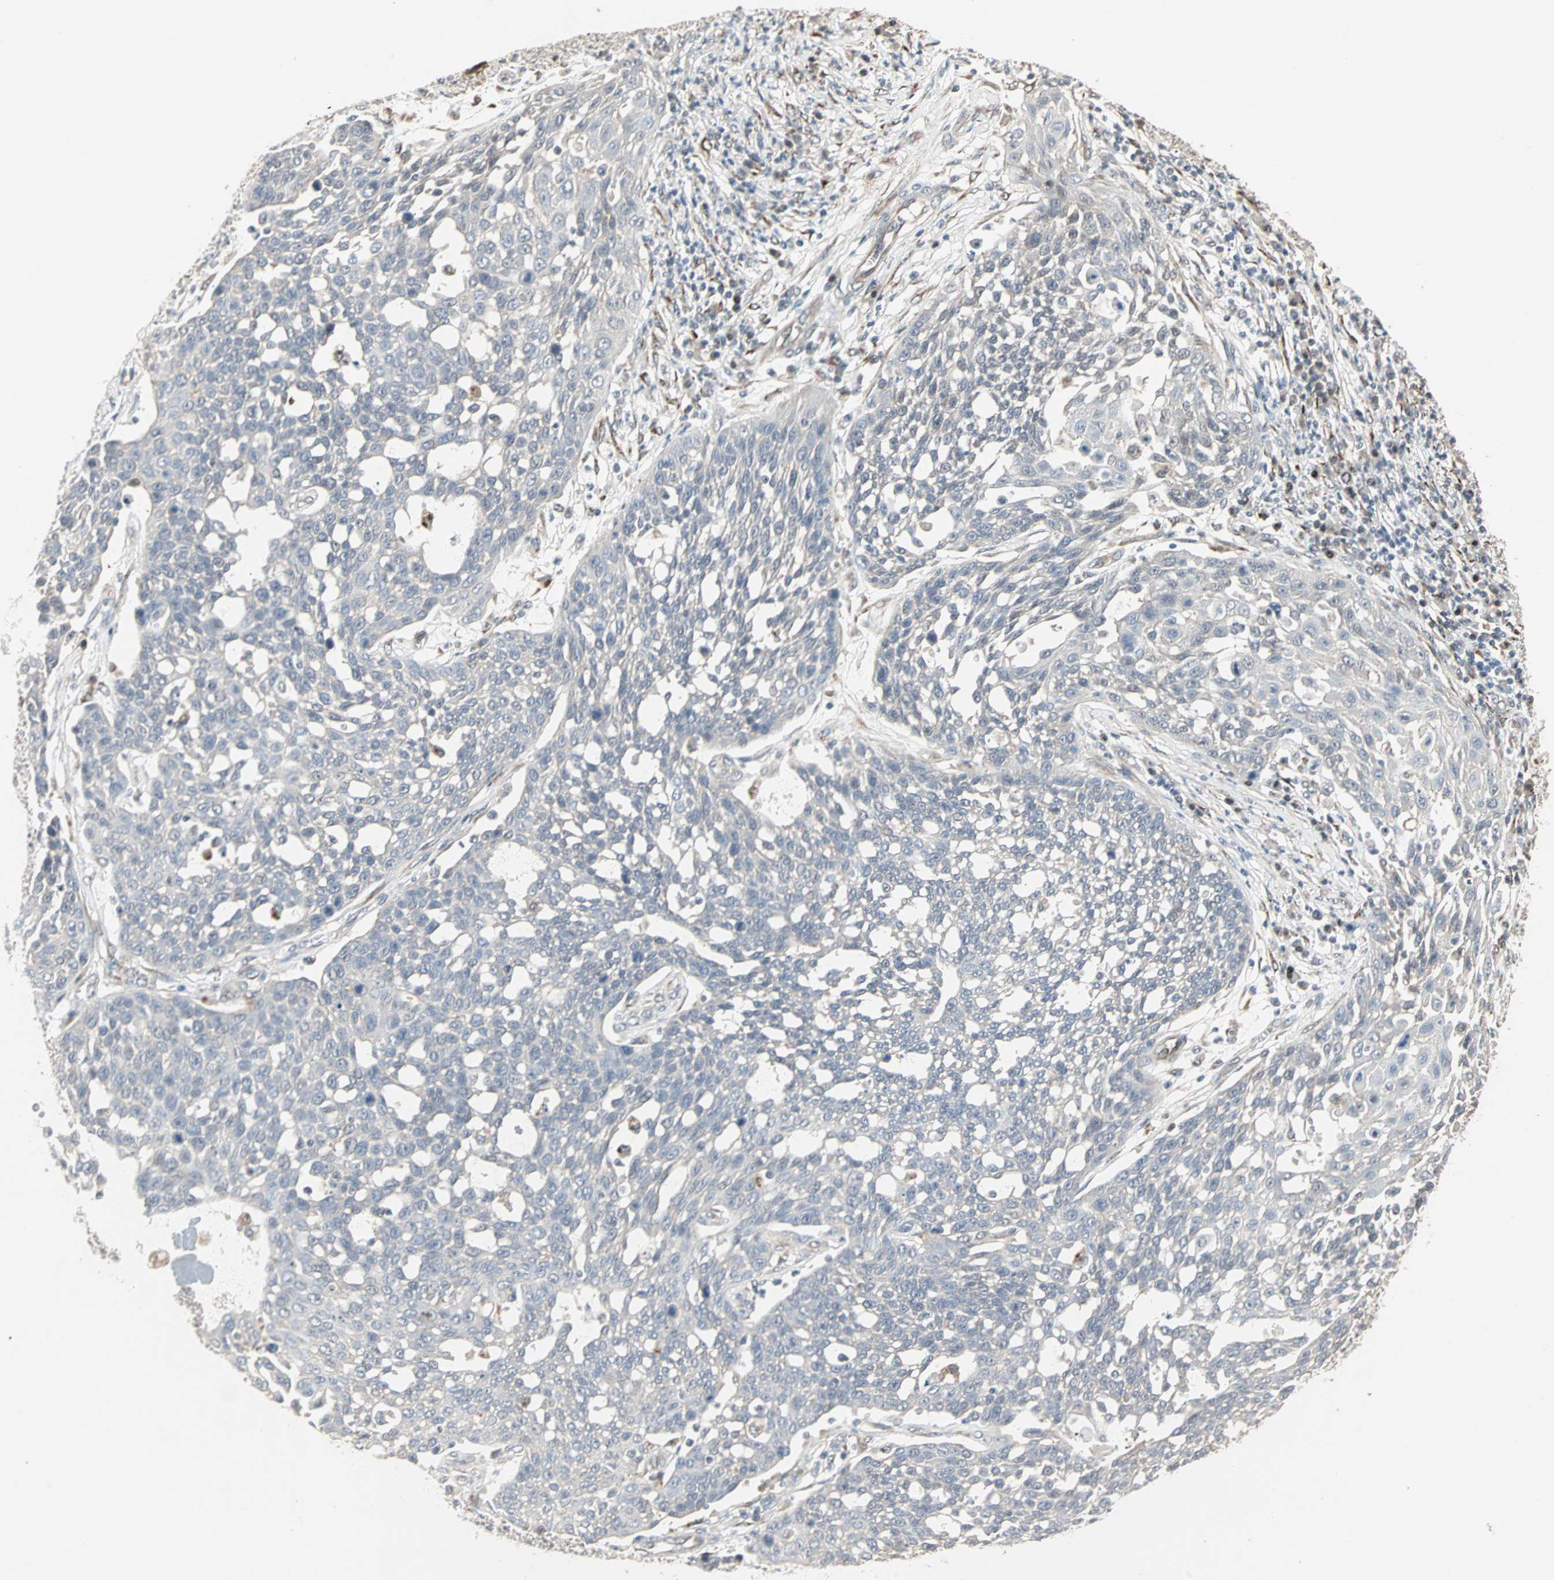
{"staining": {"intensity": "negative", "quantity": "none", "location": "none"}, "tissue": "cervical cancer", "cell_type": "Tumor cells", "image_type": "cancer", "snomed": [{"axis": "morphology", "description": "Squamous cell carcinoma, NOS"}, {"axis": "topography", "description": "Cervix"}], "caption": "Immunohistochemical staining of human squamous cell carcinoma (cervical) shows no significant staining in tumor cells.", "gene": "TRPV4", "patient": {"sex": "female", "age": 34}}